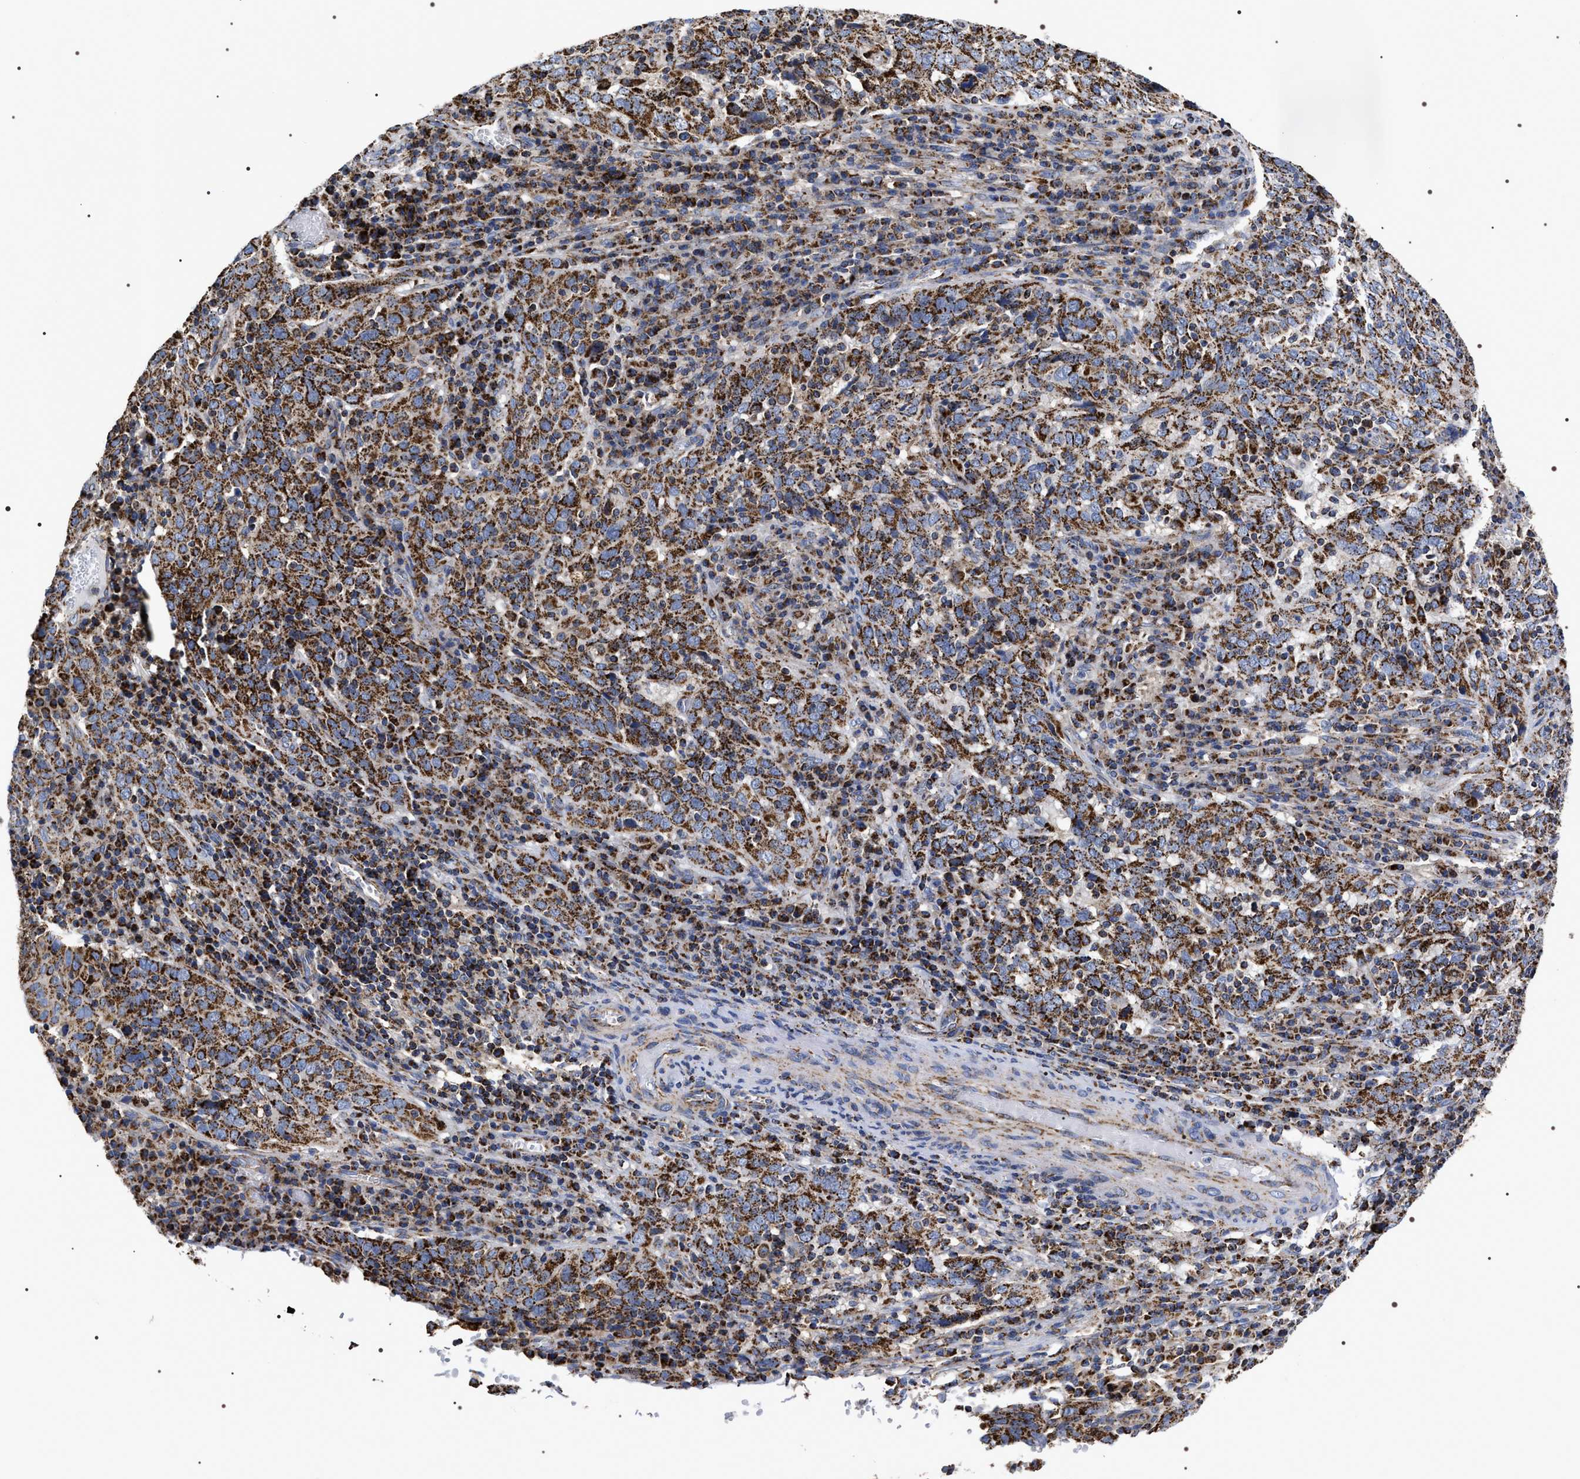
{"staining": {"intensity": "strong", "quantity": ">75%", "location": "cytoplasmic/membranous"}, "tissue": "cervical cancer", "cell_type": "Tumor cells", "image_type": "cancer", "snomed": [{"axis": "morphology", "description": "Squamous cell carcinoma, NOS"}, {"axis": "topography", "description": "Cervix"}], "caption": "Tumor cells display high levels of strong cytoplasmic/membranous staining in about >75% of cells in human squamous cell carcinoma (cervical).", "gene": "COG5", "patient": {"sex": "female", "age": 46}}